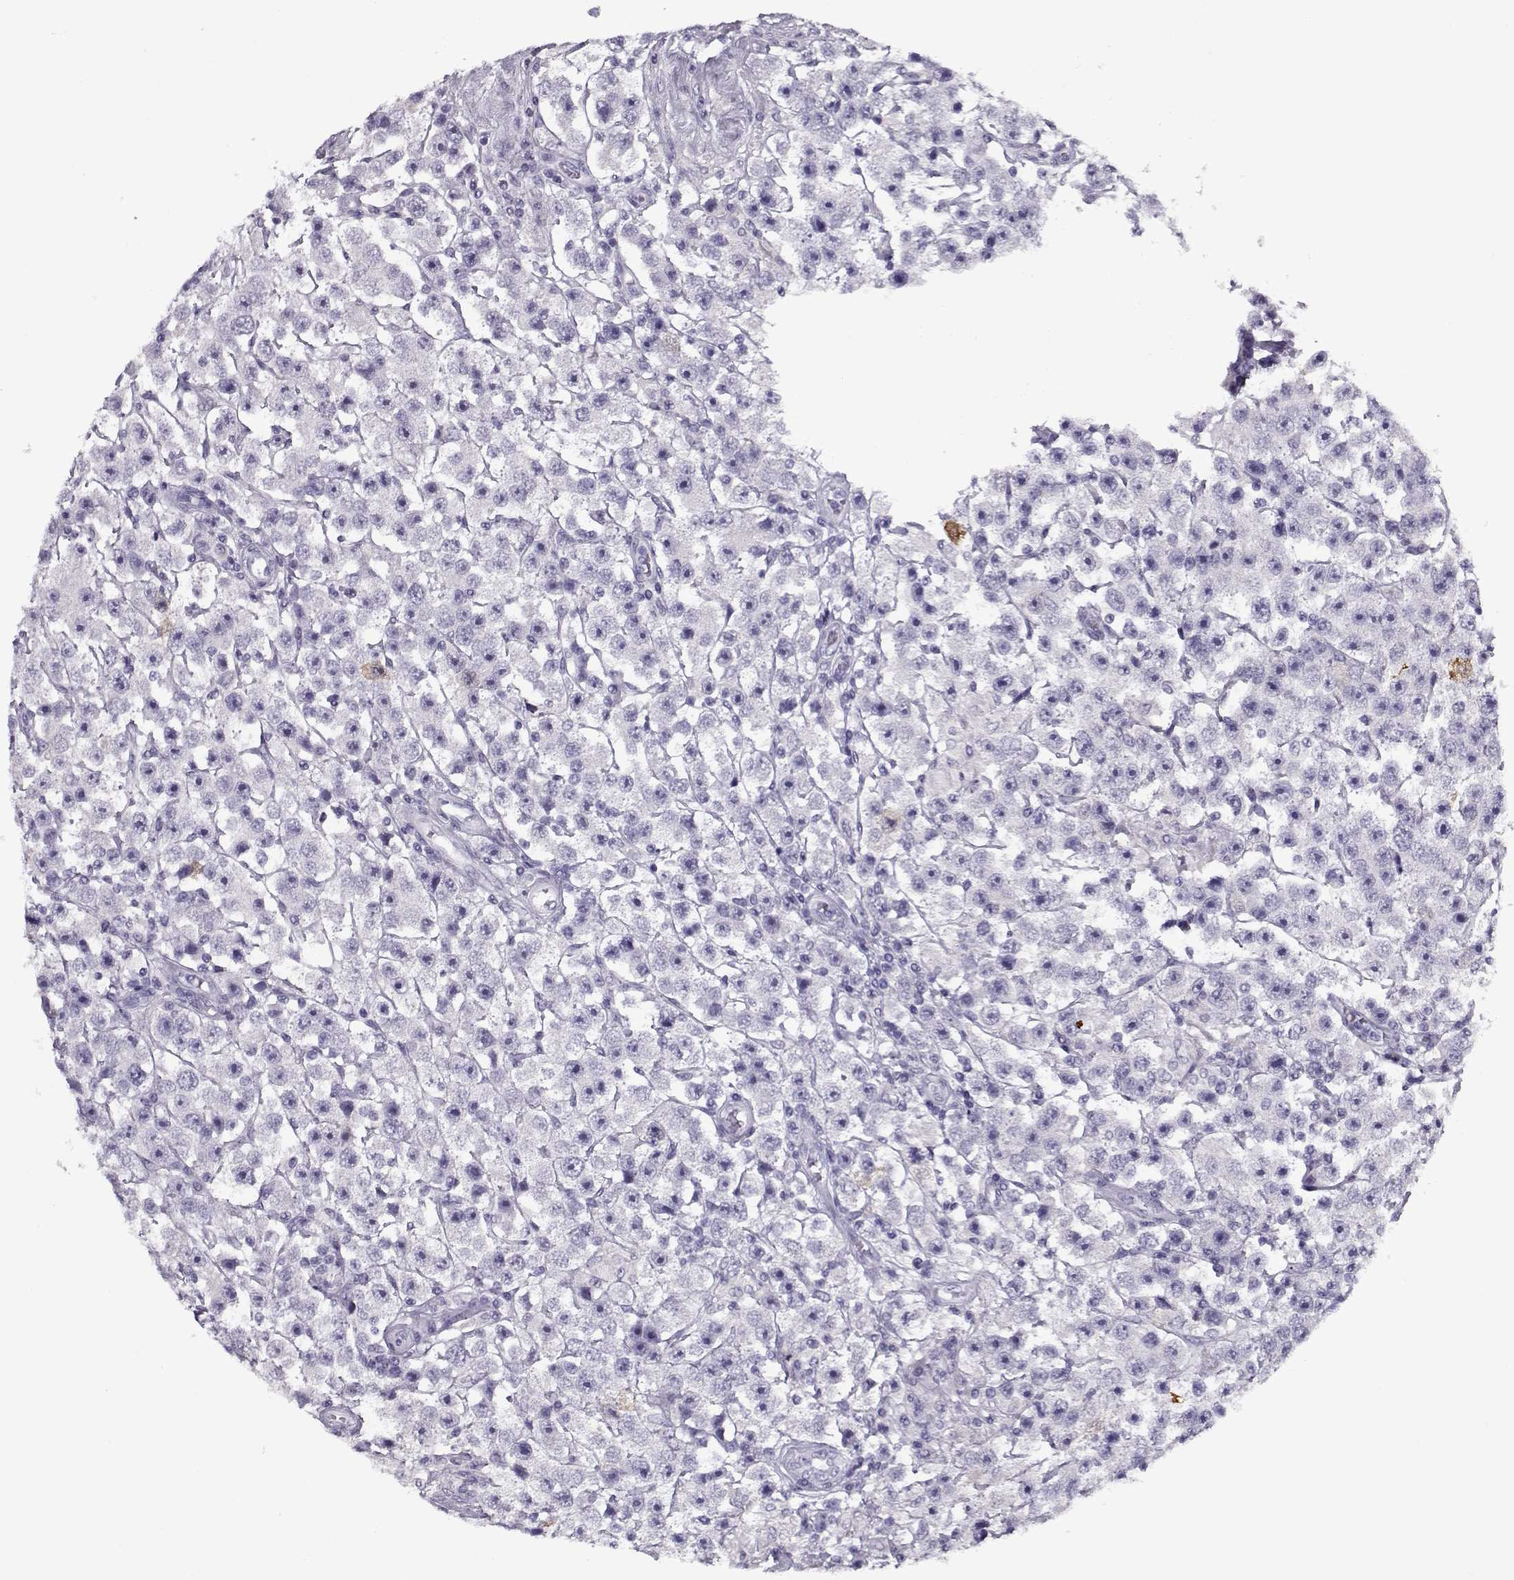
{"staining": {"intensity": "weak", "quantity": "<25%", "location": "cytoplasmic/membranous"}, "tissue": "testis cancer", "cell_type": "Tumor cells", "image_type": "cancer", "snomed": [{"axis": "morphology", "description": "Seminoma, NOS"}, {"axis": "topography", "description": "Testis"}], "caption": "Seminoma (testis) stained for a protein using immunohistochemistry (IHC) reveals no staining tumor cells.", "gene": "GAGE2A", "patient": {"sex": "male", "age": 45}}